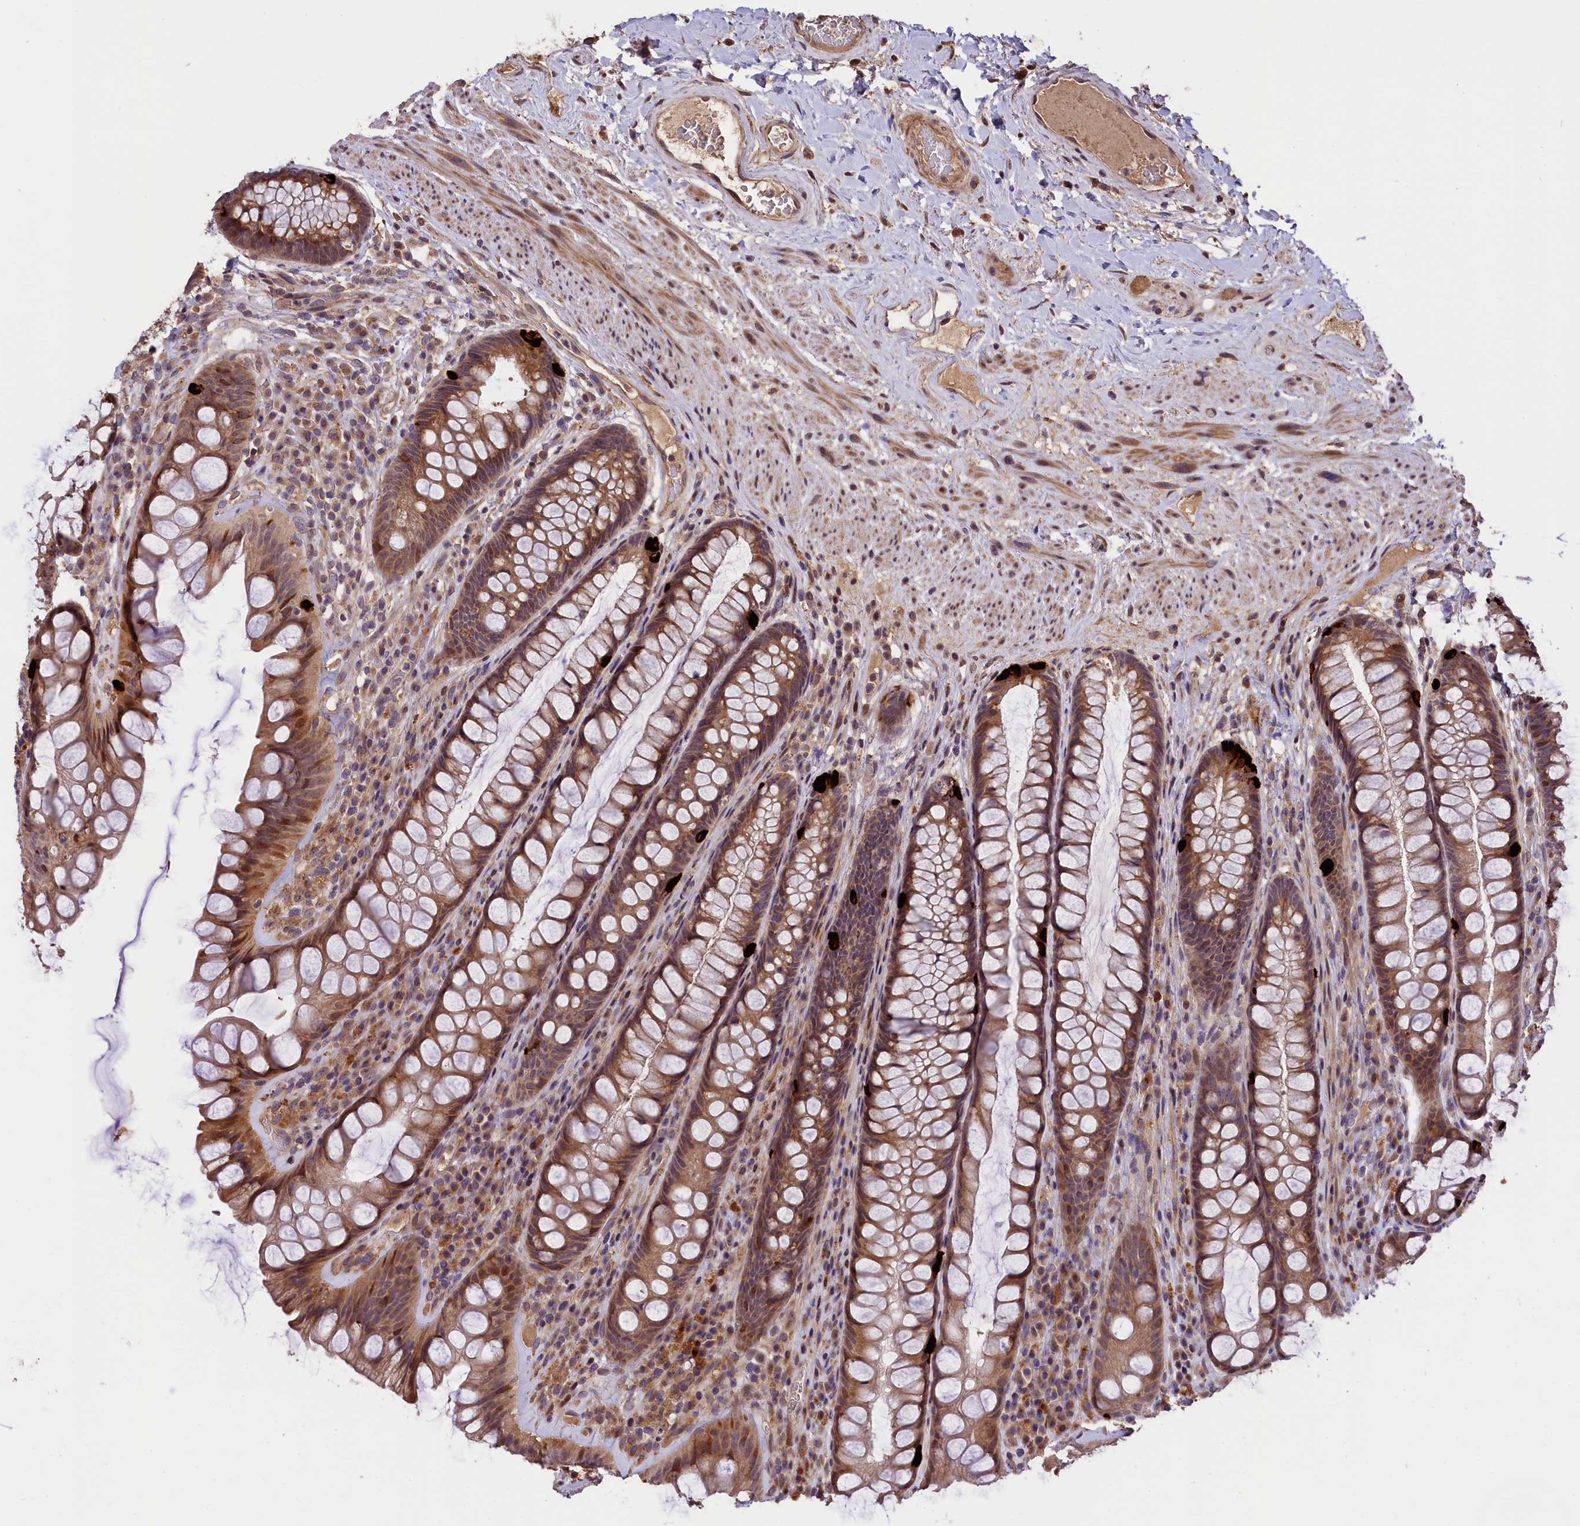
{"staining": {"intensity": "moderate", "quantity": ">75%", "location": "cytoplasmic/membranous"}, "tissue": "rectum", "cell_type": "Glandular cells", "image_type": "normal", "snomed": [{"axis": "morphology", "description": "Normal tissue, NOS"}, {"axis": "topography", "description": "Rectum"}], "caption": "Immunohistochemical staining of unremarkable human rectum shows >75% levels of moderate cytoplasmic/membranous protein expression in approximately >75% of glandular cells.", "gene": "DNAJB9", "patient": {"sex": "male", "age": 74}}